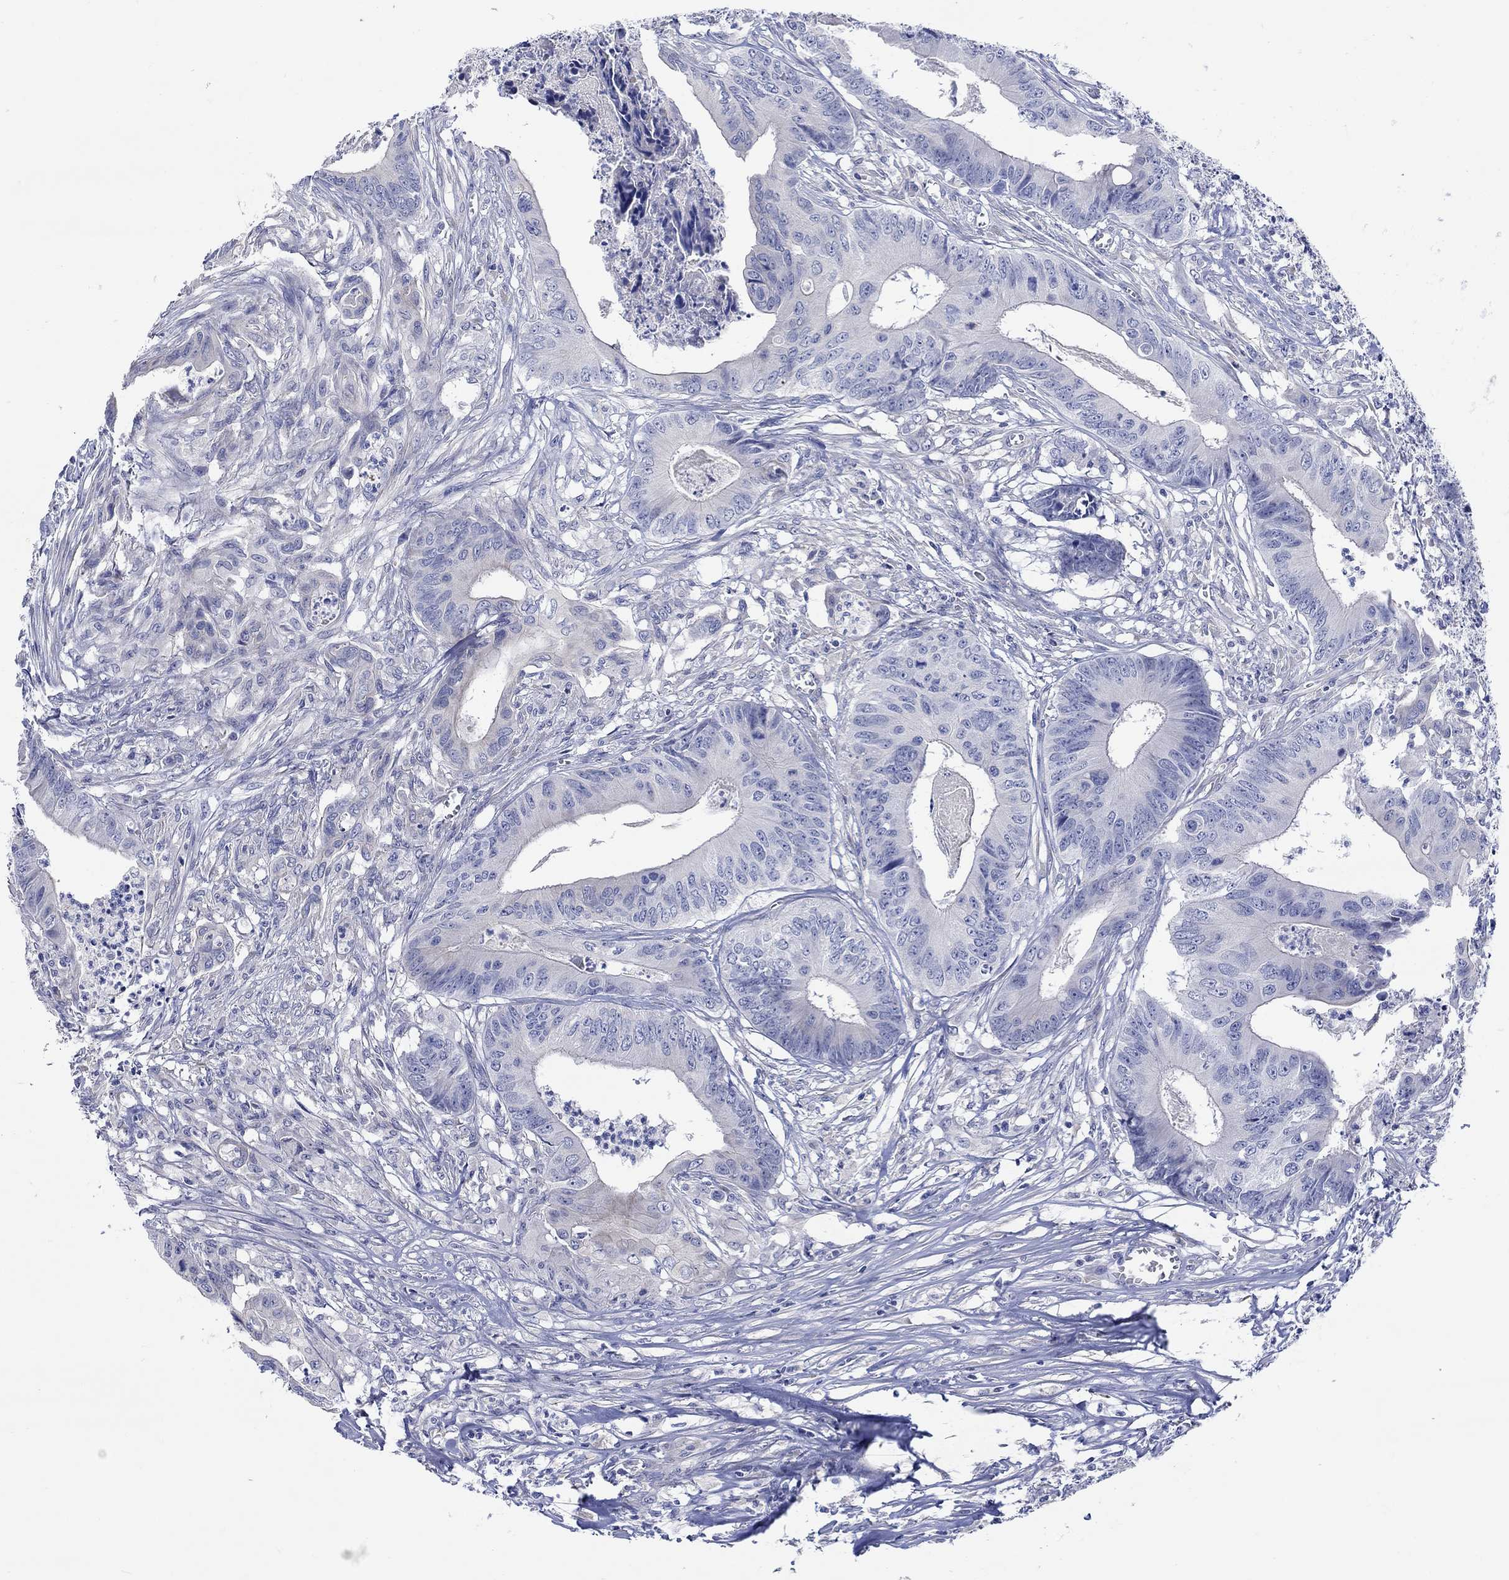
{"staining": {"intensity": "negative", "quantity": "none", "location": "none"}, "tissue": "colorectal cancer", "cell_type": "Tumor cells", "image_type": "cancer", "snomed": [{"axis": "morphology", "description": "Adenocarcinoma, NOS"}, {"axis": "topography", "description": "Colon"}], "caption": "A histopathology image of colorectal cancer stained for a protein demonstrates no brown staining in tumor cells.", "gene": "KRT222", "patient": {"sex": "male", "age": 84}}